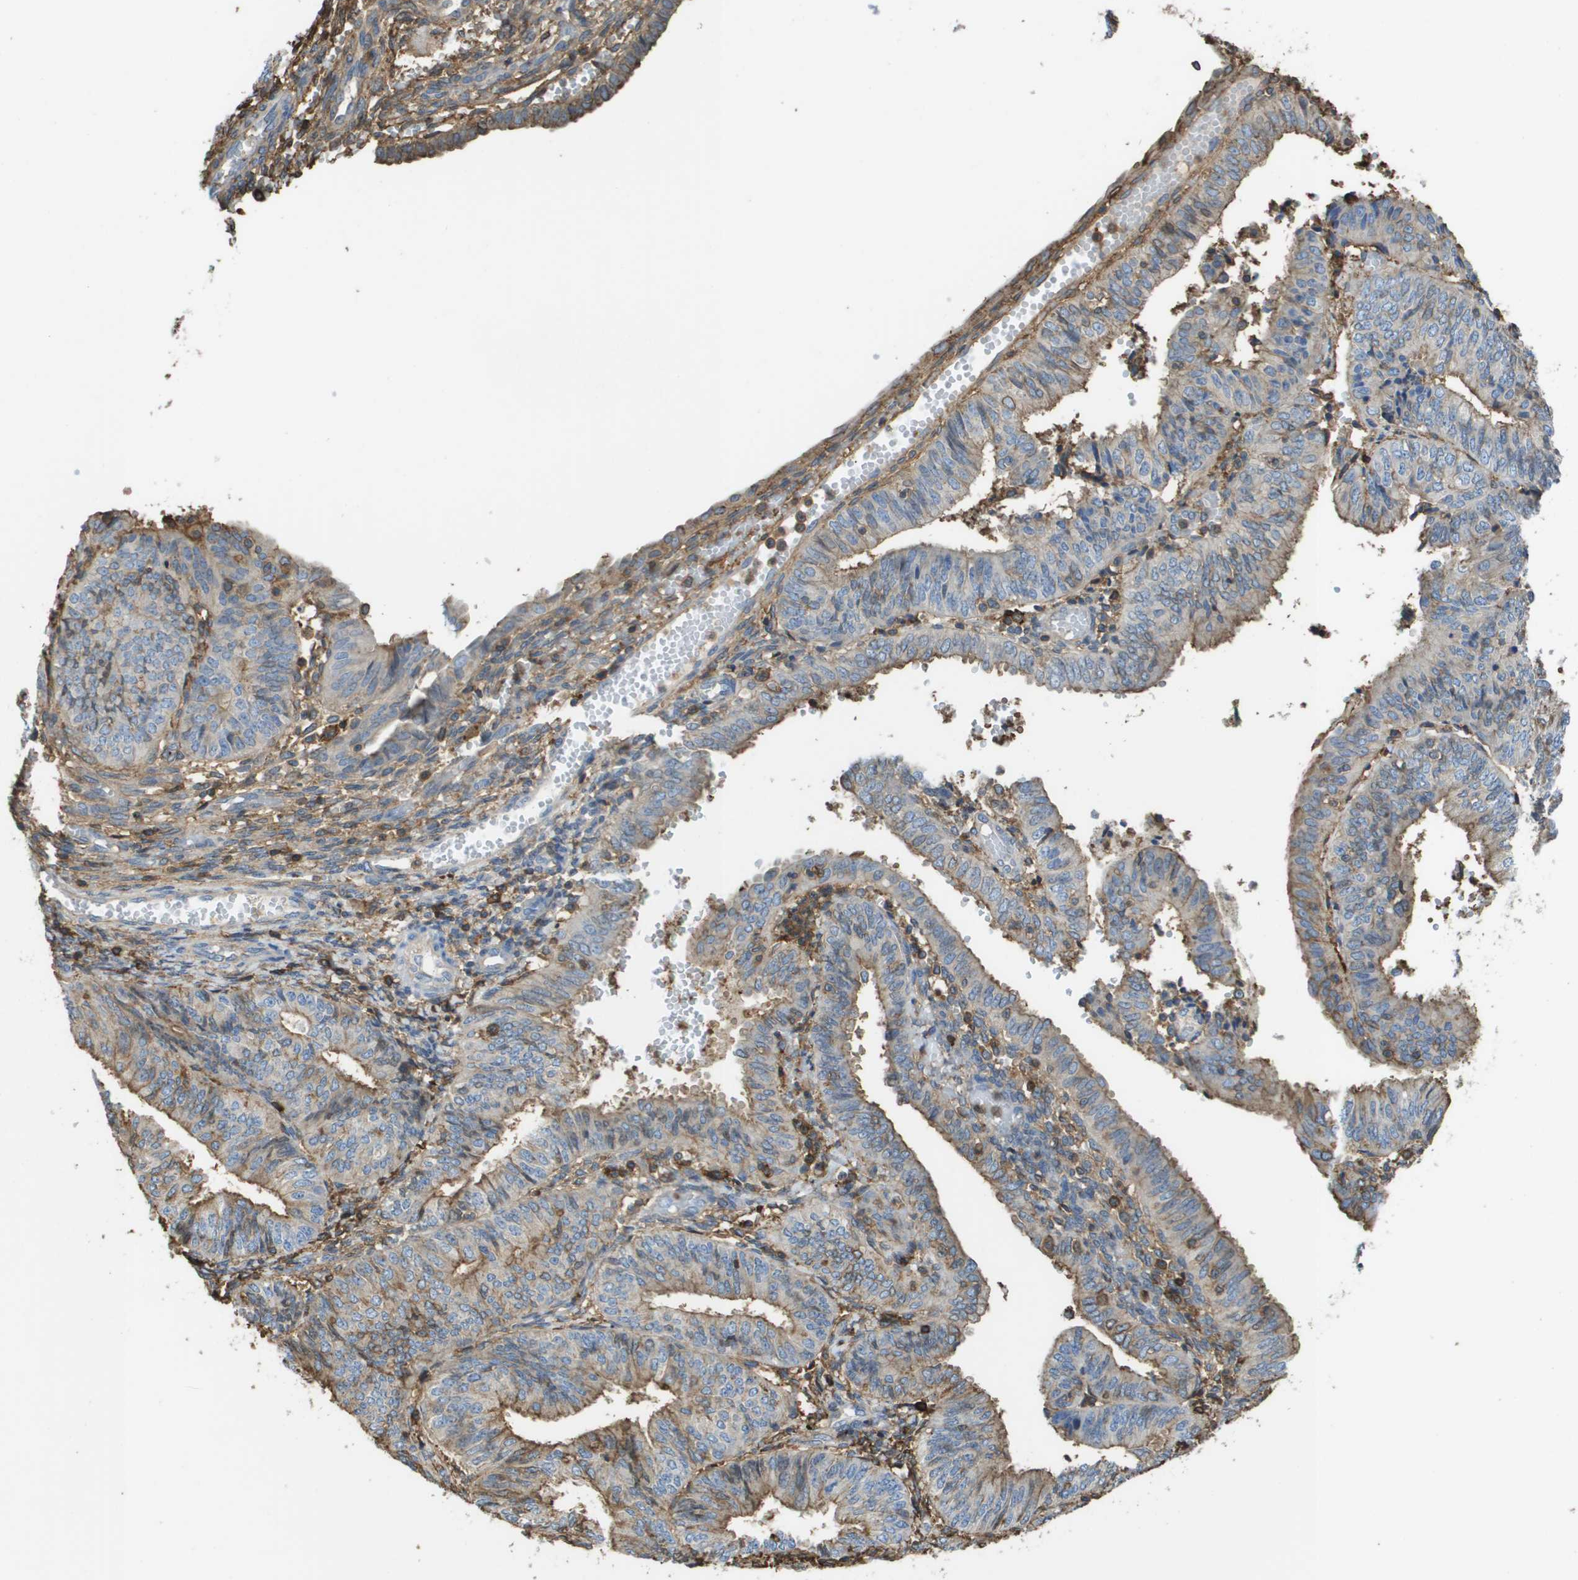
{"staining": {"intensity": "weak", "quantity": "25%-75%", "location": "cytoplasmic/membranous"}, "tissue": "endometrial cancer", "cell_type": "Tumor cells", "image_type": "cancer", "snomed": [{"axis": "morphology", "description": "Adenocarcinoma, NOS"}, {"axis": "topography", "description": "Endometrium"}], "caption": "Tumor cells demonstrate low levels of weak cytoplasmic/membranous expression in about 25%-75% of cells in human endometrial adenocarcinoma.", "gene": "PASK", "patient": {"sex": "female", "age": 58}}